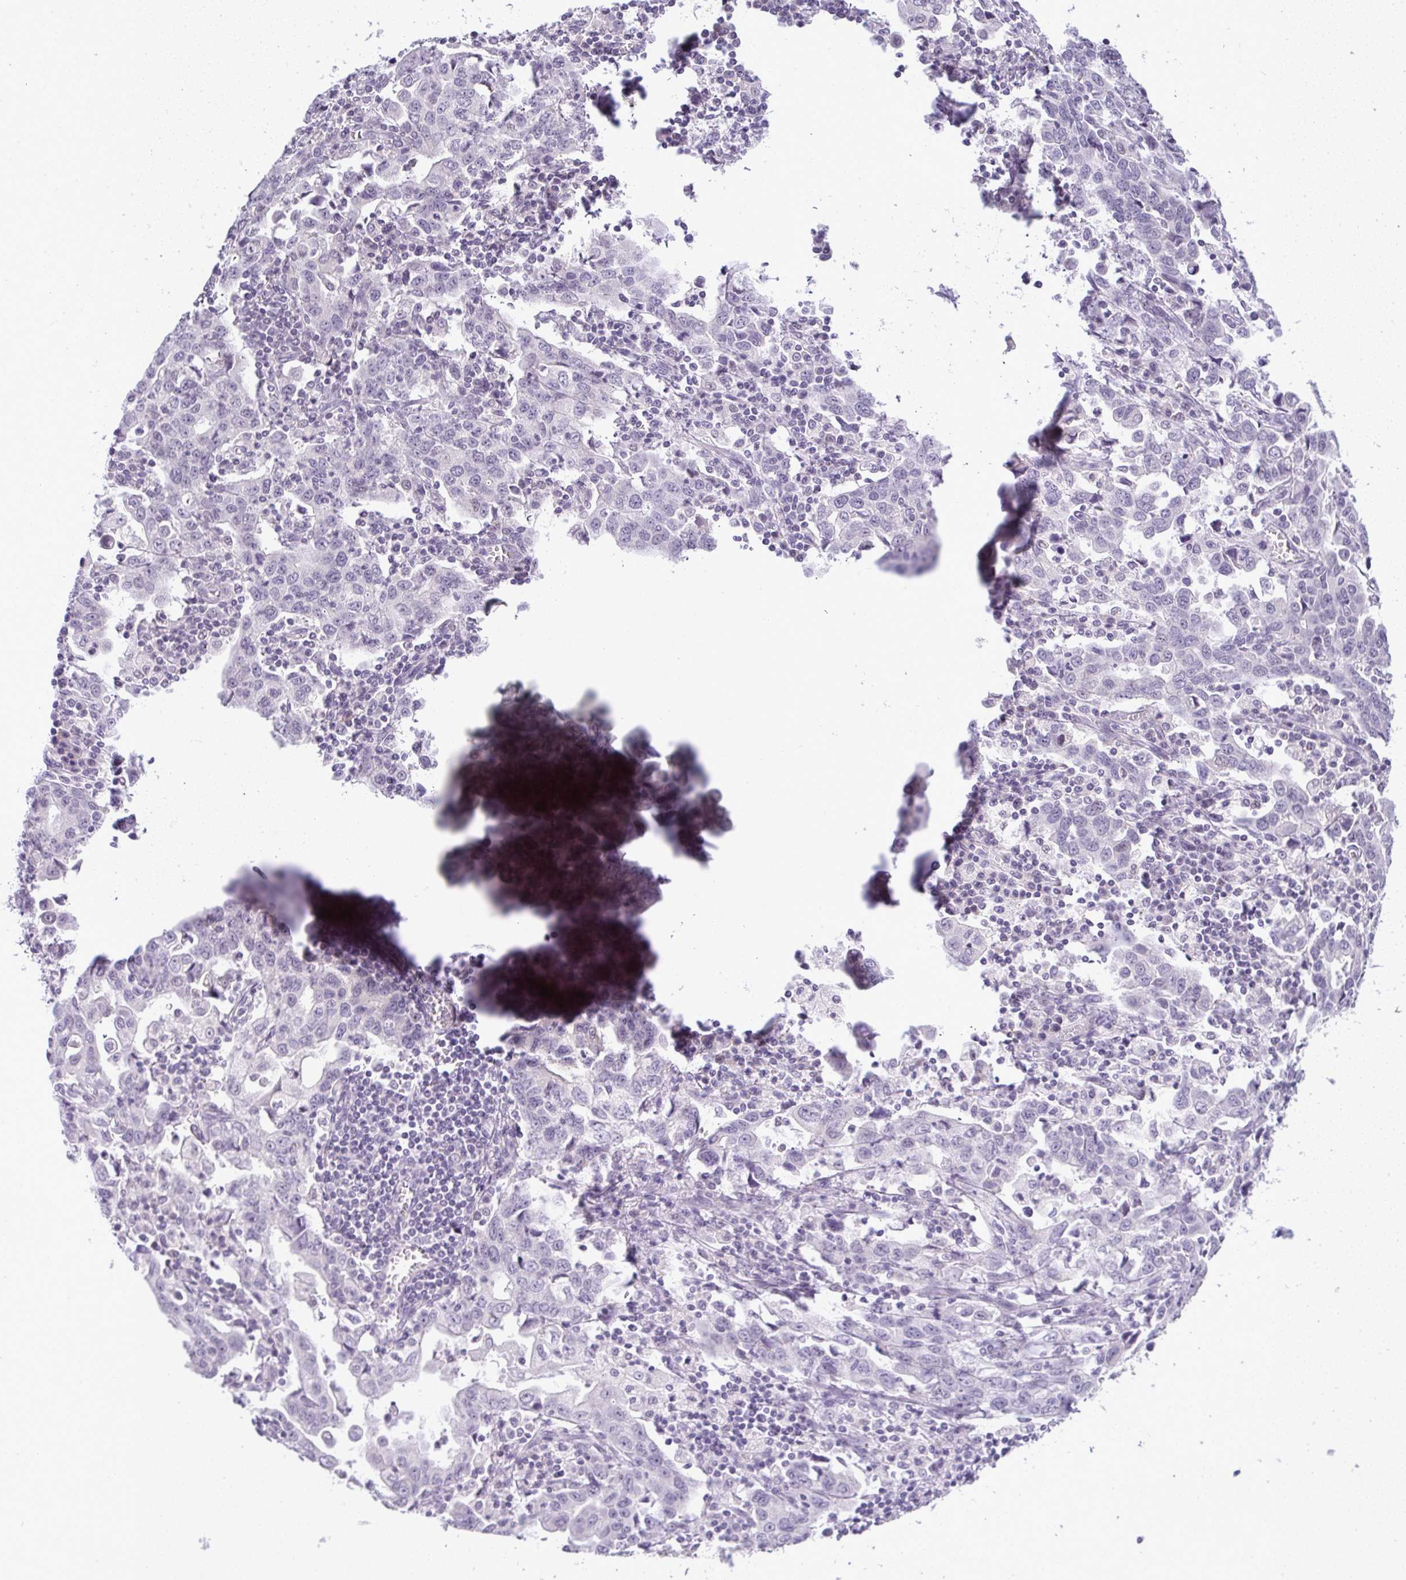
{"staining": {"intensity": "negative", "quantity": "none", "location": "none"}, "tissue": "stomach cancer", "cell_type": "Tumor cells", "image_type": "cancer", "snomed": [{"axis": "morphology", "description": "Adenocarcinoma, NOS"}, {"axis": "topography", "description": "Stomach, upper"}], "caption": "Tumor cells are negative for brown protein staining in stomach cancer (adenocarcinoma). (Immunohistochemistry (ihc), brightfield microscopy, high magnification).", "gene": "CACNA1S", "patient": {"sex": "male", "age": 85}}